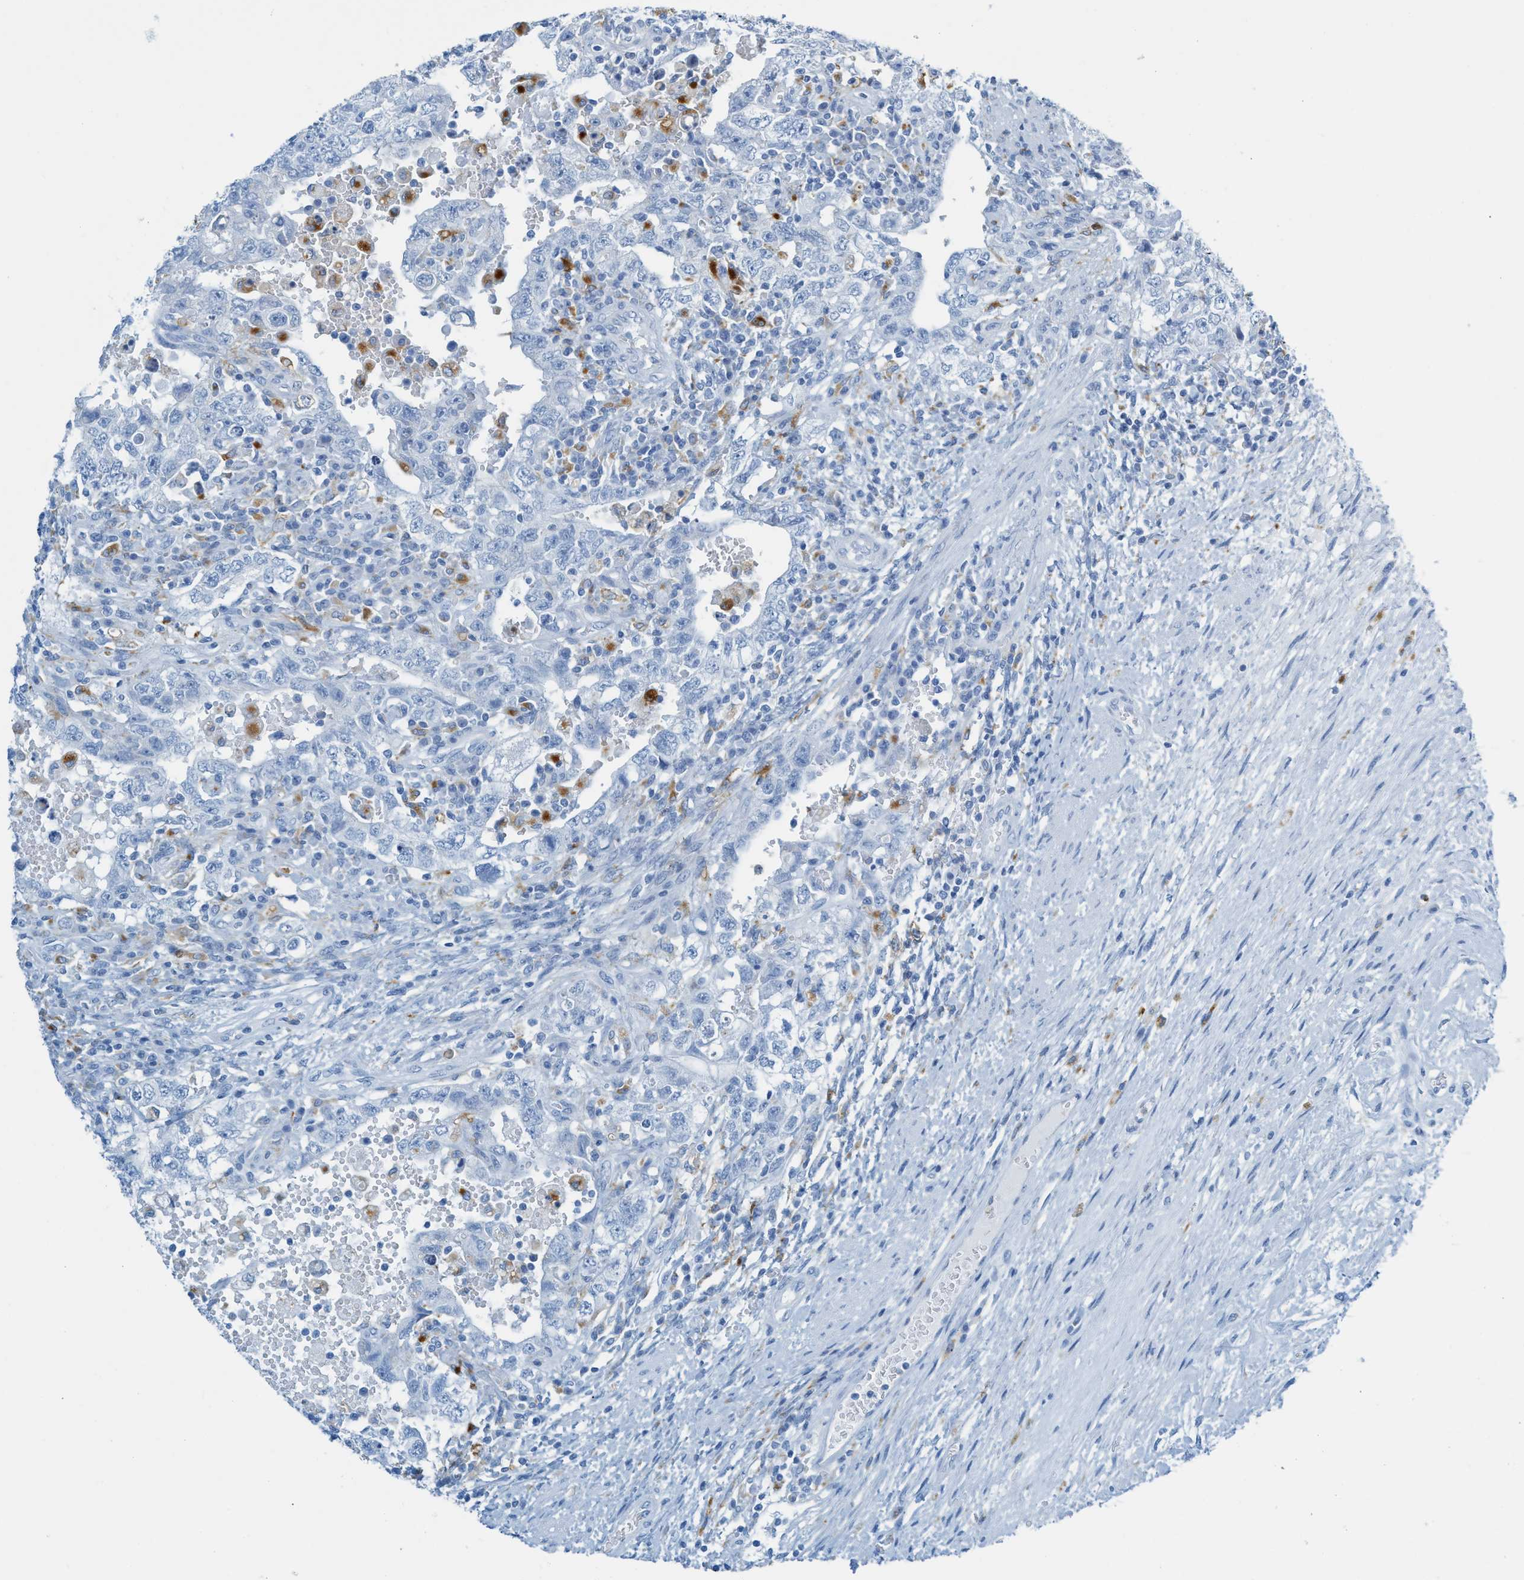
{"staining": {"intensity": "negative", "quantity": "none", "location": "none"}, "tissue": "testis cancer", "cell_type": "Tumor cells", "image_type": "cancer", "snomed": [{"axis": "morphology", "description": "Carcinoma, Embryonal, NOS"}, {"axis": "topography", "description": "Testis"}], "caption": "Testis embryonal carcinoma was stained to show a protein in brown. There is no significant expression in tumor cells.", "gene": "C21orf62", "patient": {"sex": "male", "age": 26}}